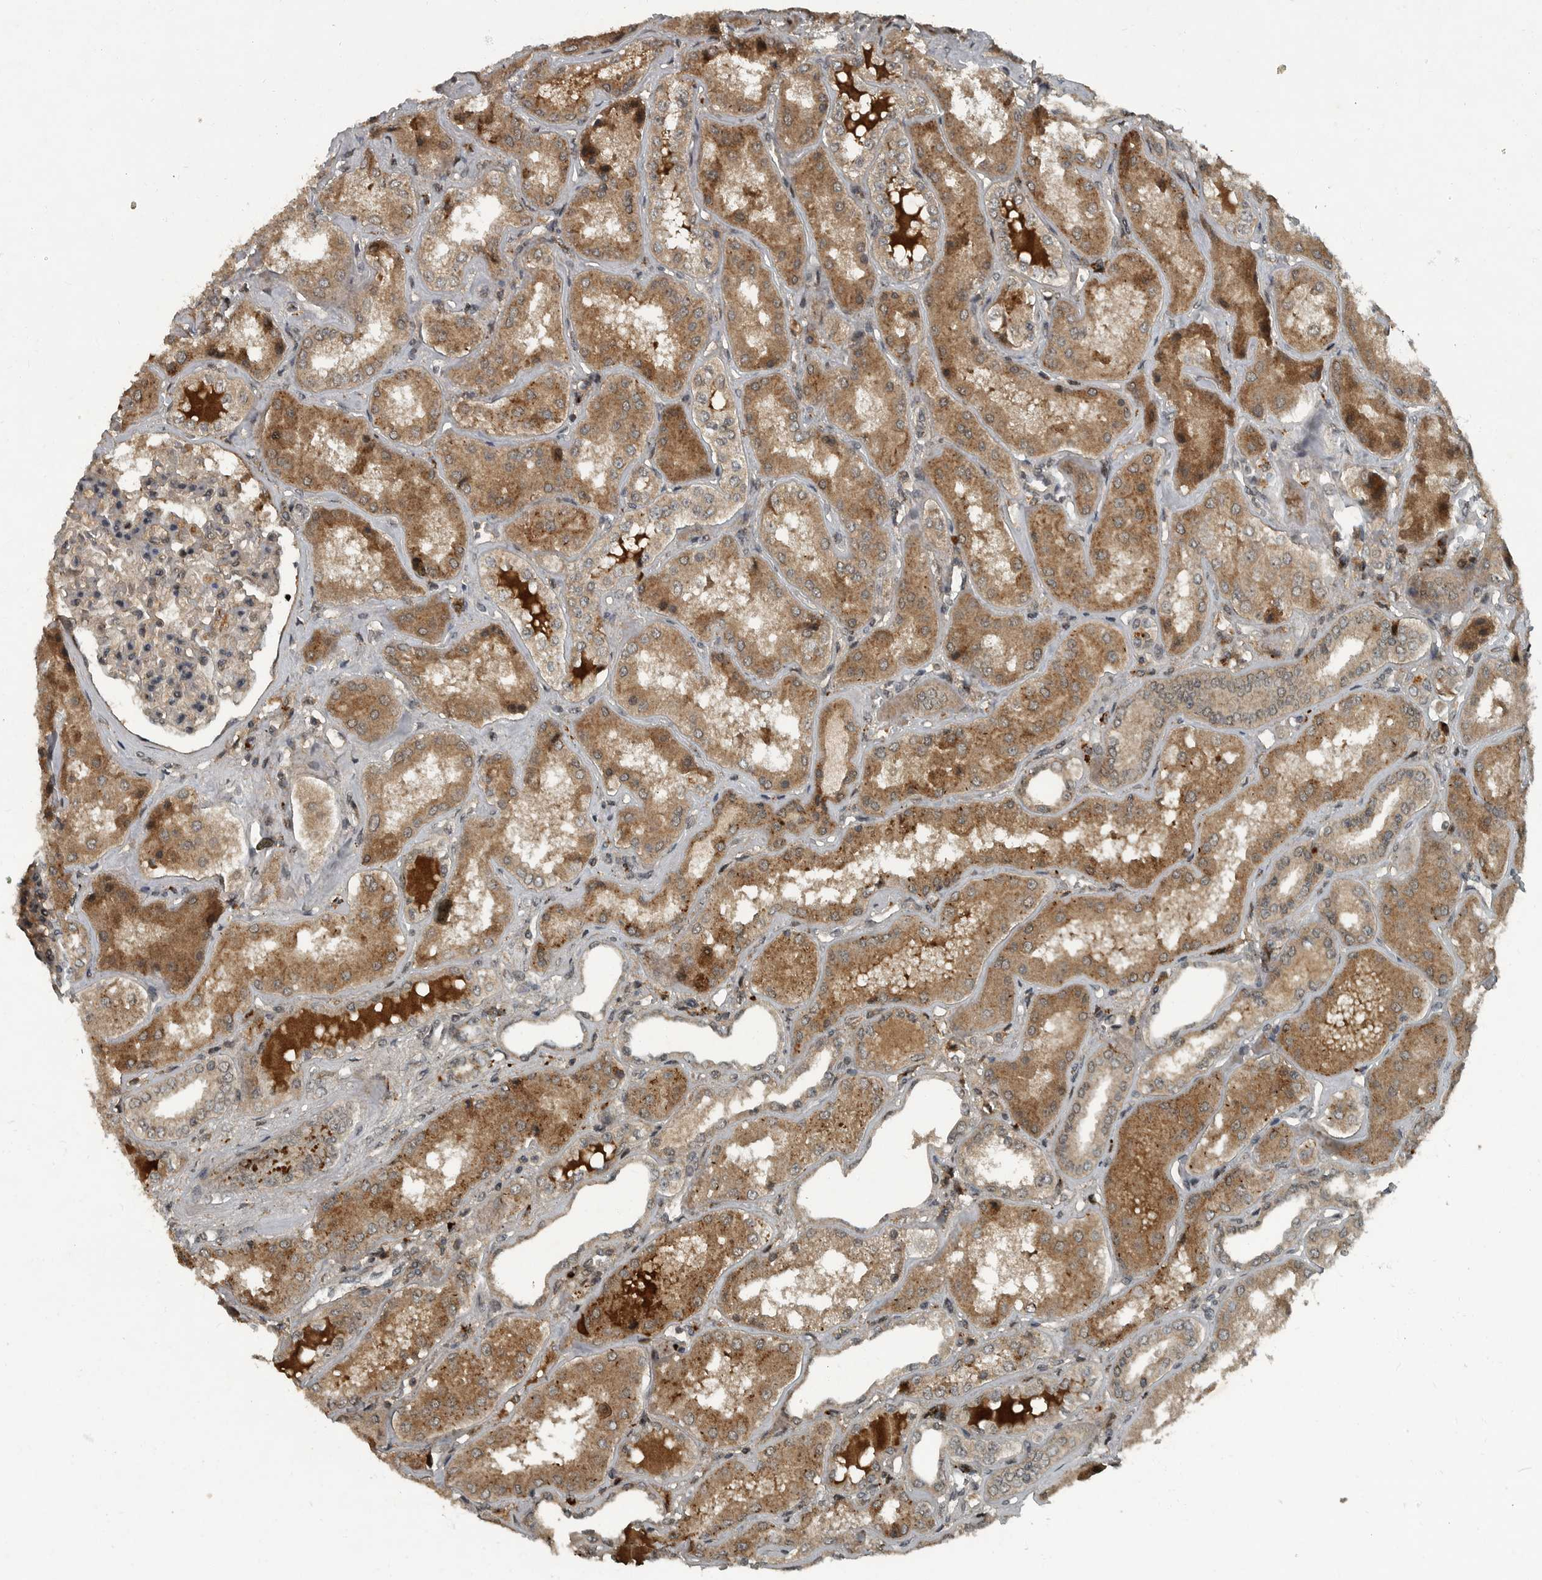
{"staining": {"intensity": "weak", "quantity": "<25%", "location": "cytoplasmic/membranous"}, "tissue": "kidney", "cell_type": "Cells in glomeruli", "image_type": "normal", "snomed": [{"axis": "morphology", "description": "Normal tissue, NOS"}, {"axis": "topography", "description": "Kidney"}], "caption": "Immunohistochemistry histopathology image of unremarkable kidney: kidney stained with DAB exhibits no significant protein positivity in cells in glomeruli. (Stains: DAB (3,3'-diaminobenzidine) immunohistochemistry with hematoxylin counter stain, Microscopy: brightfield microscopy at high magnification).", "gene": "FOXO1", "patient": {"sex": "female", "age": 56}}